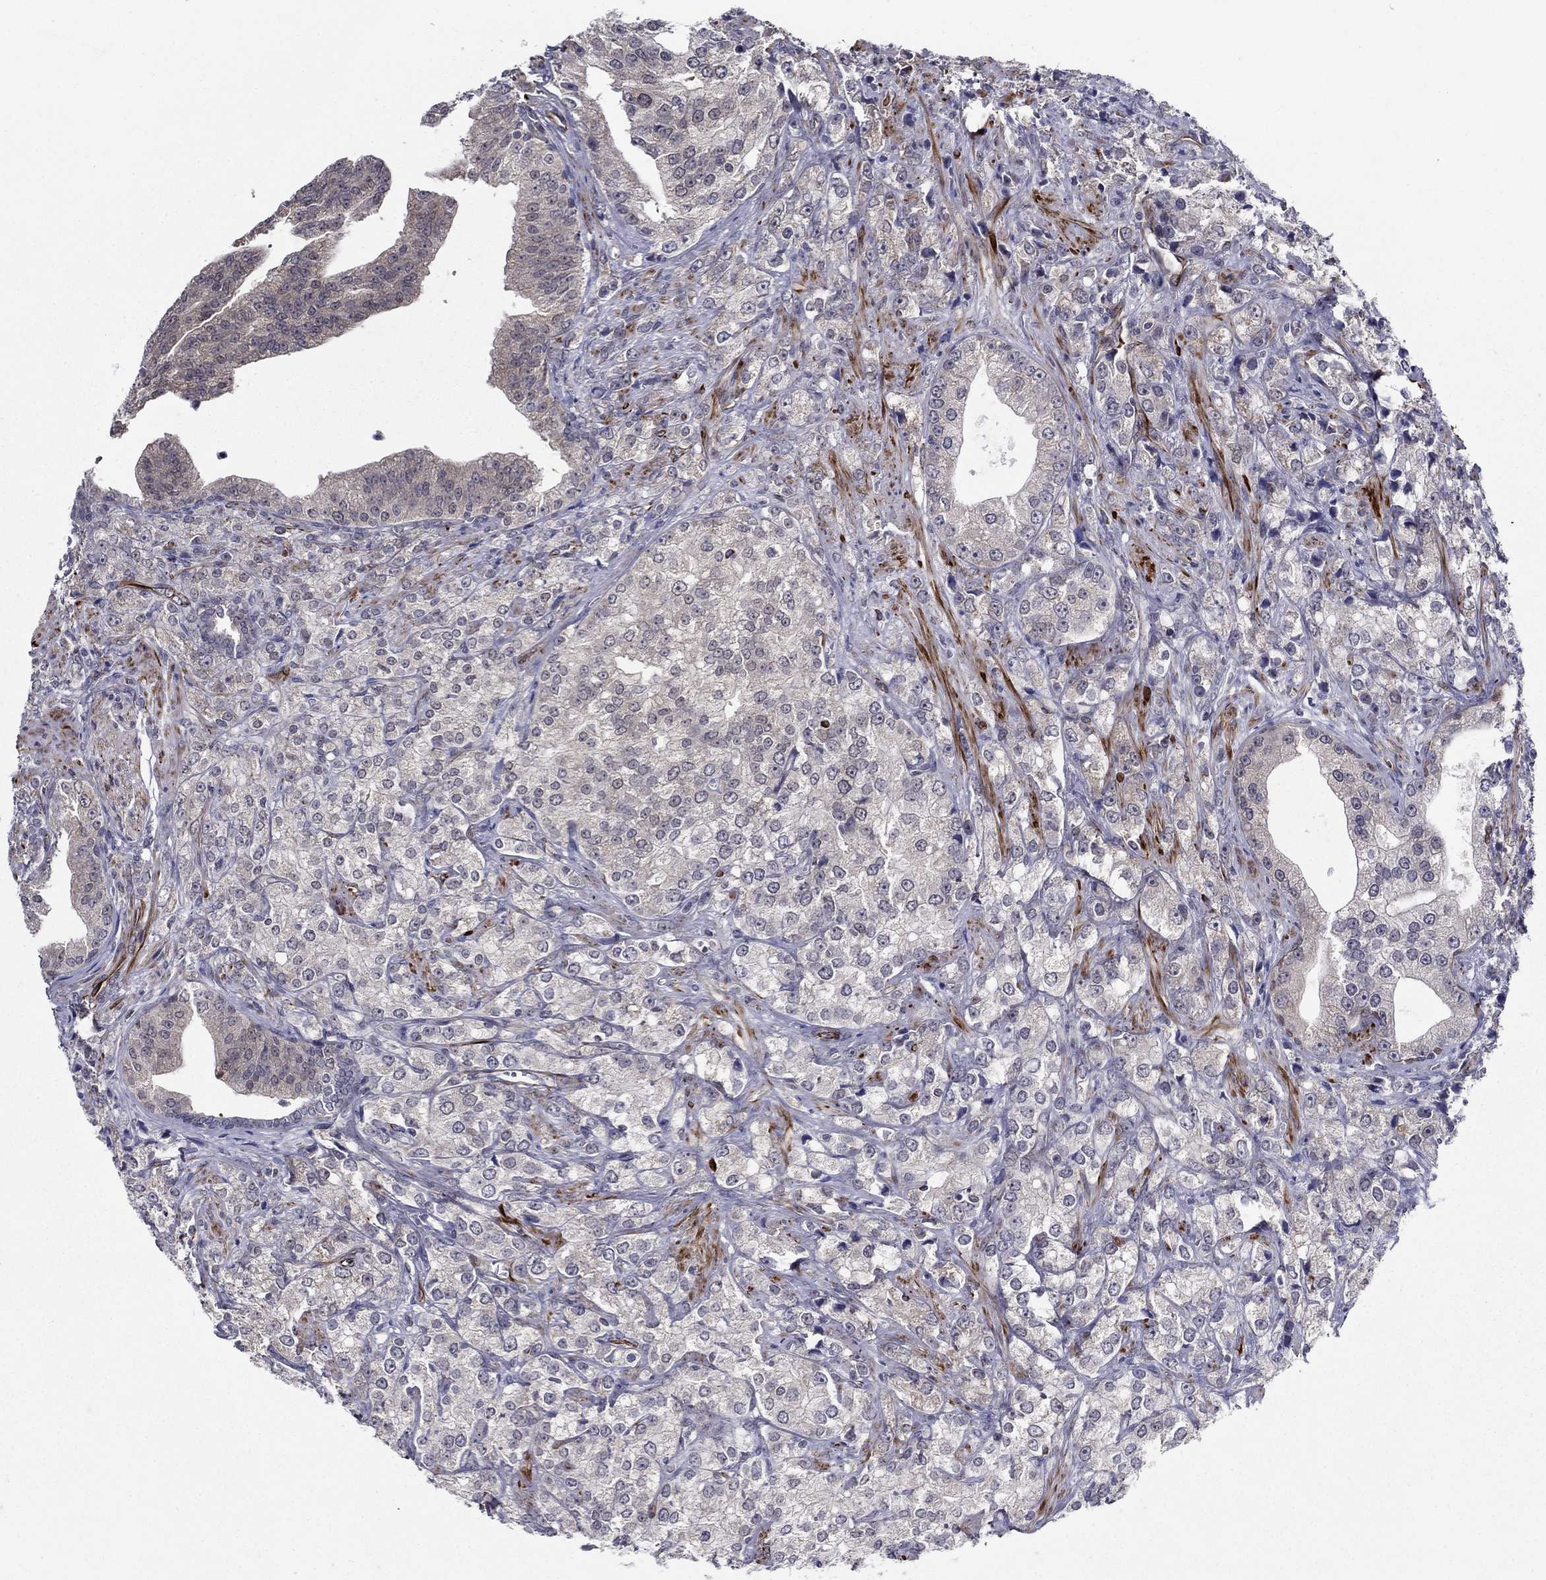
{"staining": {"intensity": "weak", "quantity": "25%-75%", "location": "cytoplasmic/membranous"}, "tissue": "prostate cancer", "cell_type": "Tumor cells", "image_type": "cancer", "snomed": [{"axis": "morphology", "description": "Adenocarcinoma, NOS"}, {"axis": "topography", "description": "Prostate and seminal vesicle, NOS"}, {"axis": "topography", "description": "Prostate"}], "caption": "Immunohistochemistry staining of prostate cancer, which exhibits low levels of weak cytoplasmic/membranous positivity in about 25%-75% of tumor cells indicating weak cytoplasmic/membranous protein positivity. The staining was performed using DAB (3,3'-diaminobenzidine) (brown) for protein detection and nuclei were counterstained in hematoxylin (blue).", "gene": "LACTB2", "patient": {"sex": "male", "age": 68}}